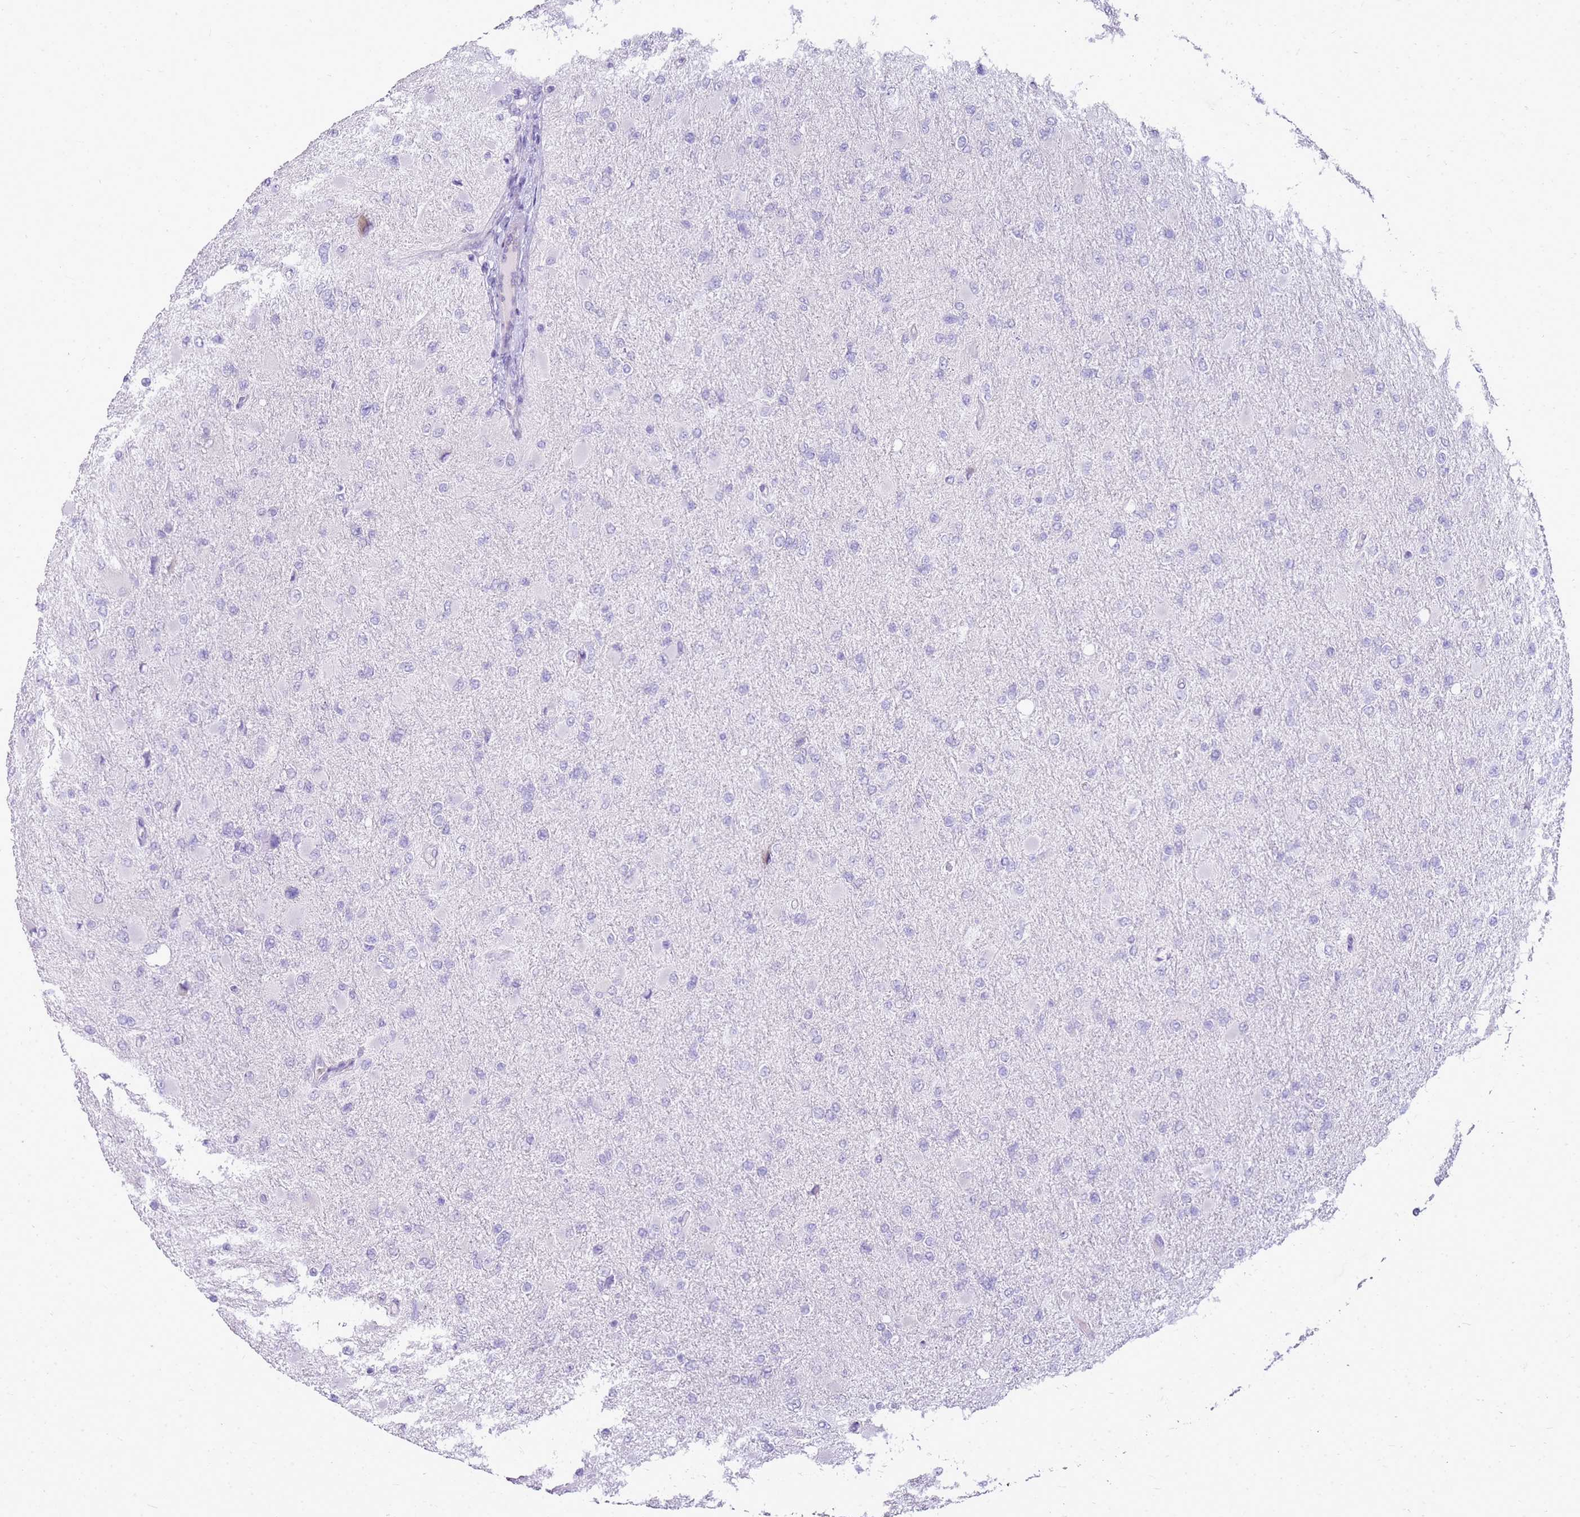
{"staining": {"intensity": "negative", "quantity": "none", "location": "none"}, "tissue": "glioma", "cell_type": "Tumor cells", "image_type": "cancer", "snomed": [{"axis": "morphology", "description": "Glioma, malignant, High grade"}, {"axis": "topography", "description": "Cerebral cortex"}], "caption": "Glioma was stained to show a protein in brown. There is no significant positivity in tumor cells.", "gene": "SULT1E1", "patient": {"sex": "female", "age": 36}}